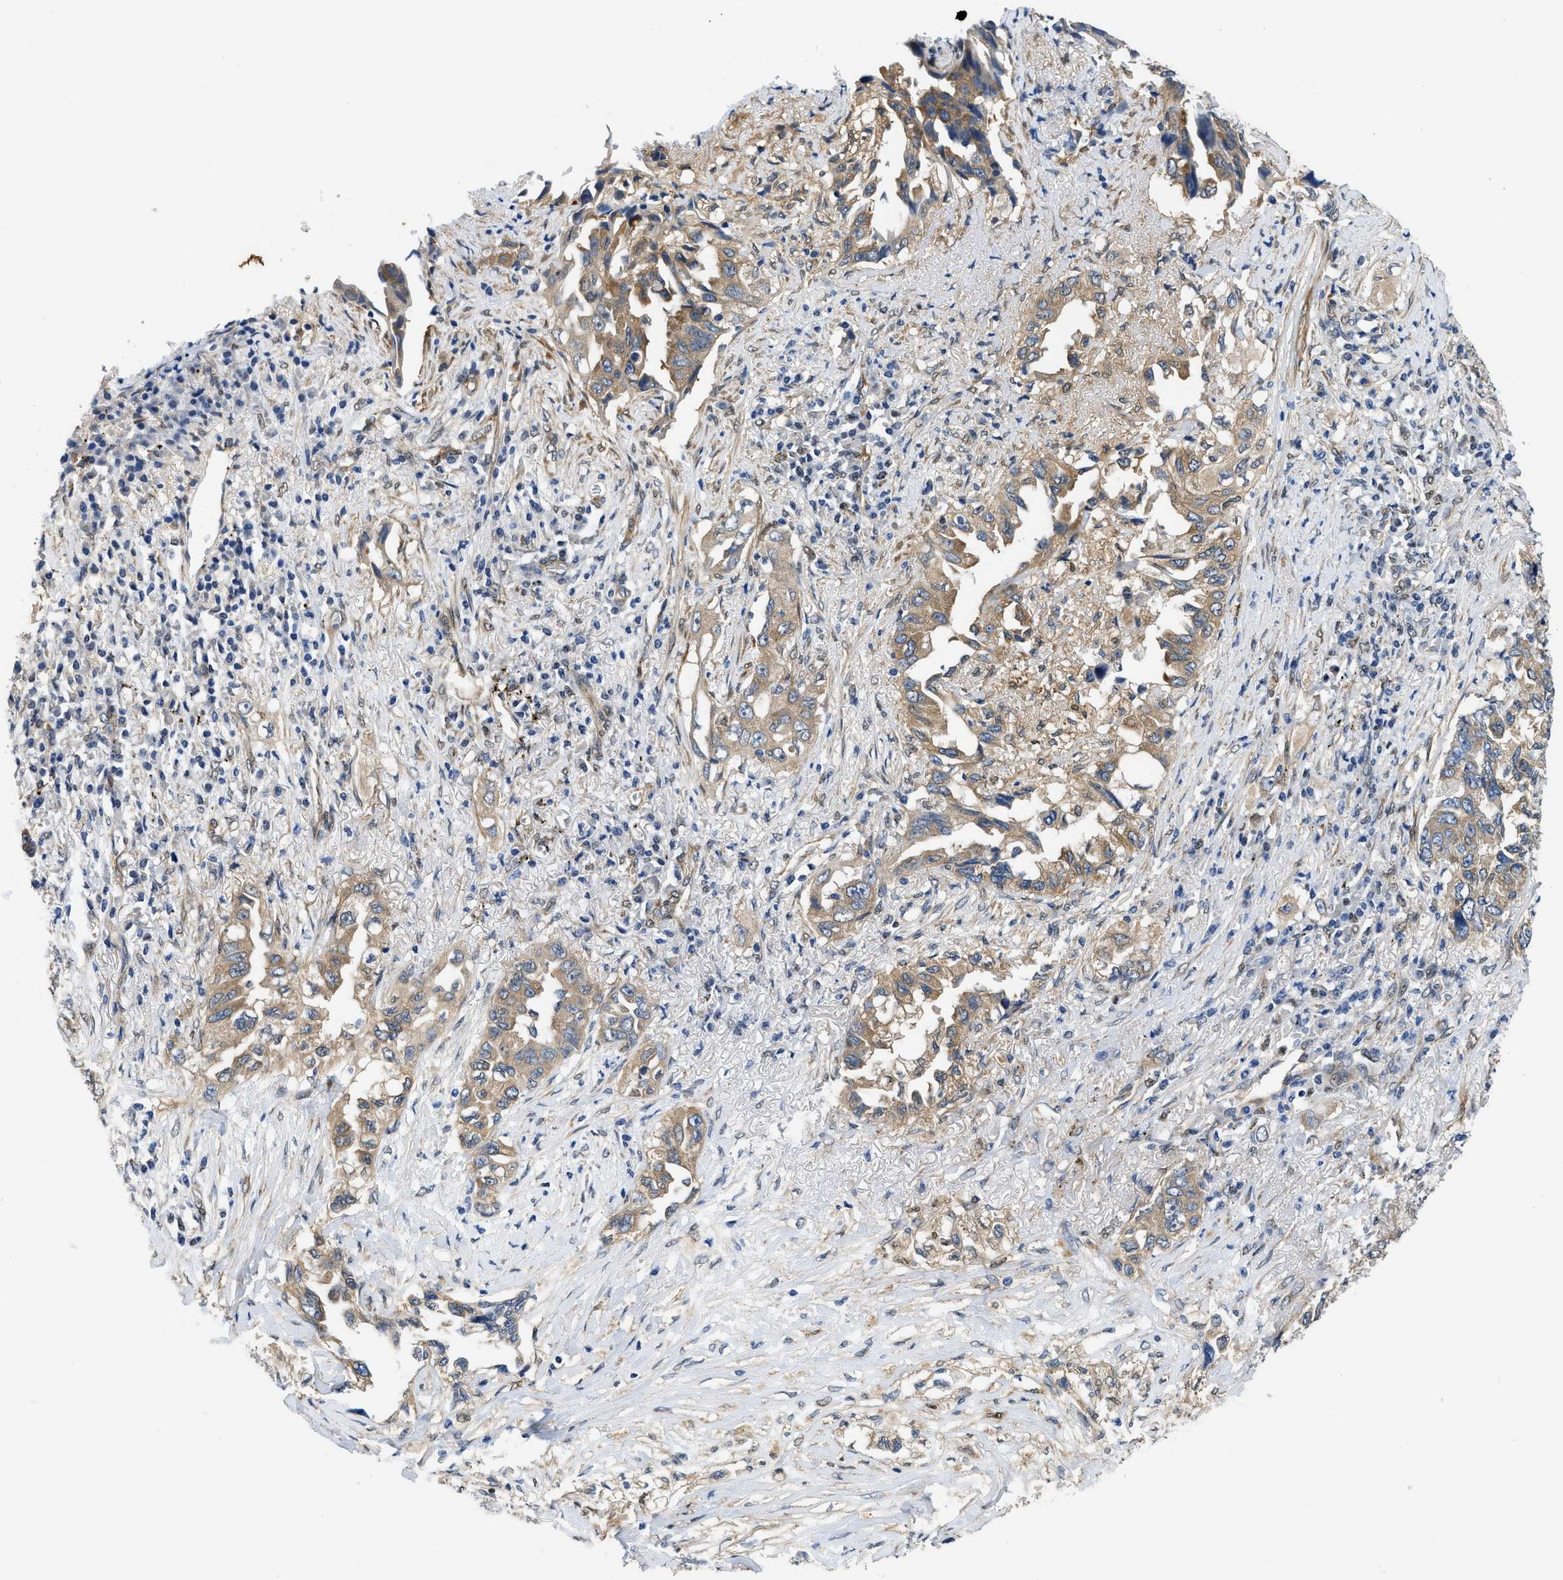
{"staining": {"intensity": "moderate", "quantity": ">75%", "location": "cytoplasmic/membranous"}, "tissue": "lung cancer", "cell_type": "Tumor cells", "image_type": "cancer", "snomed": [{"axis": "morphology", "description": "Adenocarcinoma, NOS"}, {"axis": "topography", "description": "Lung"}], "caption": "This is a micrograph of immunohistochemistry staining of adenocarcinoma (lung), which shows moderate staining in the cytoplasmic/membranous of tumor cells.", "gene": "RAPH1", "patient": {"sex": "female", "age": 51}}